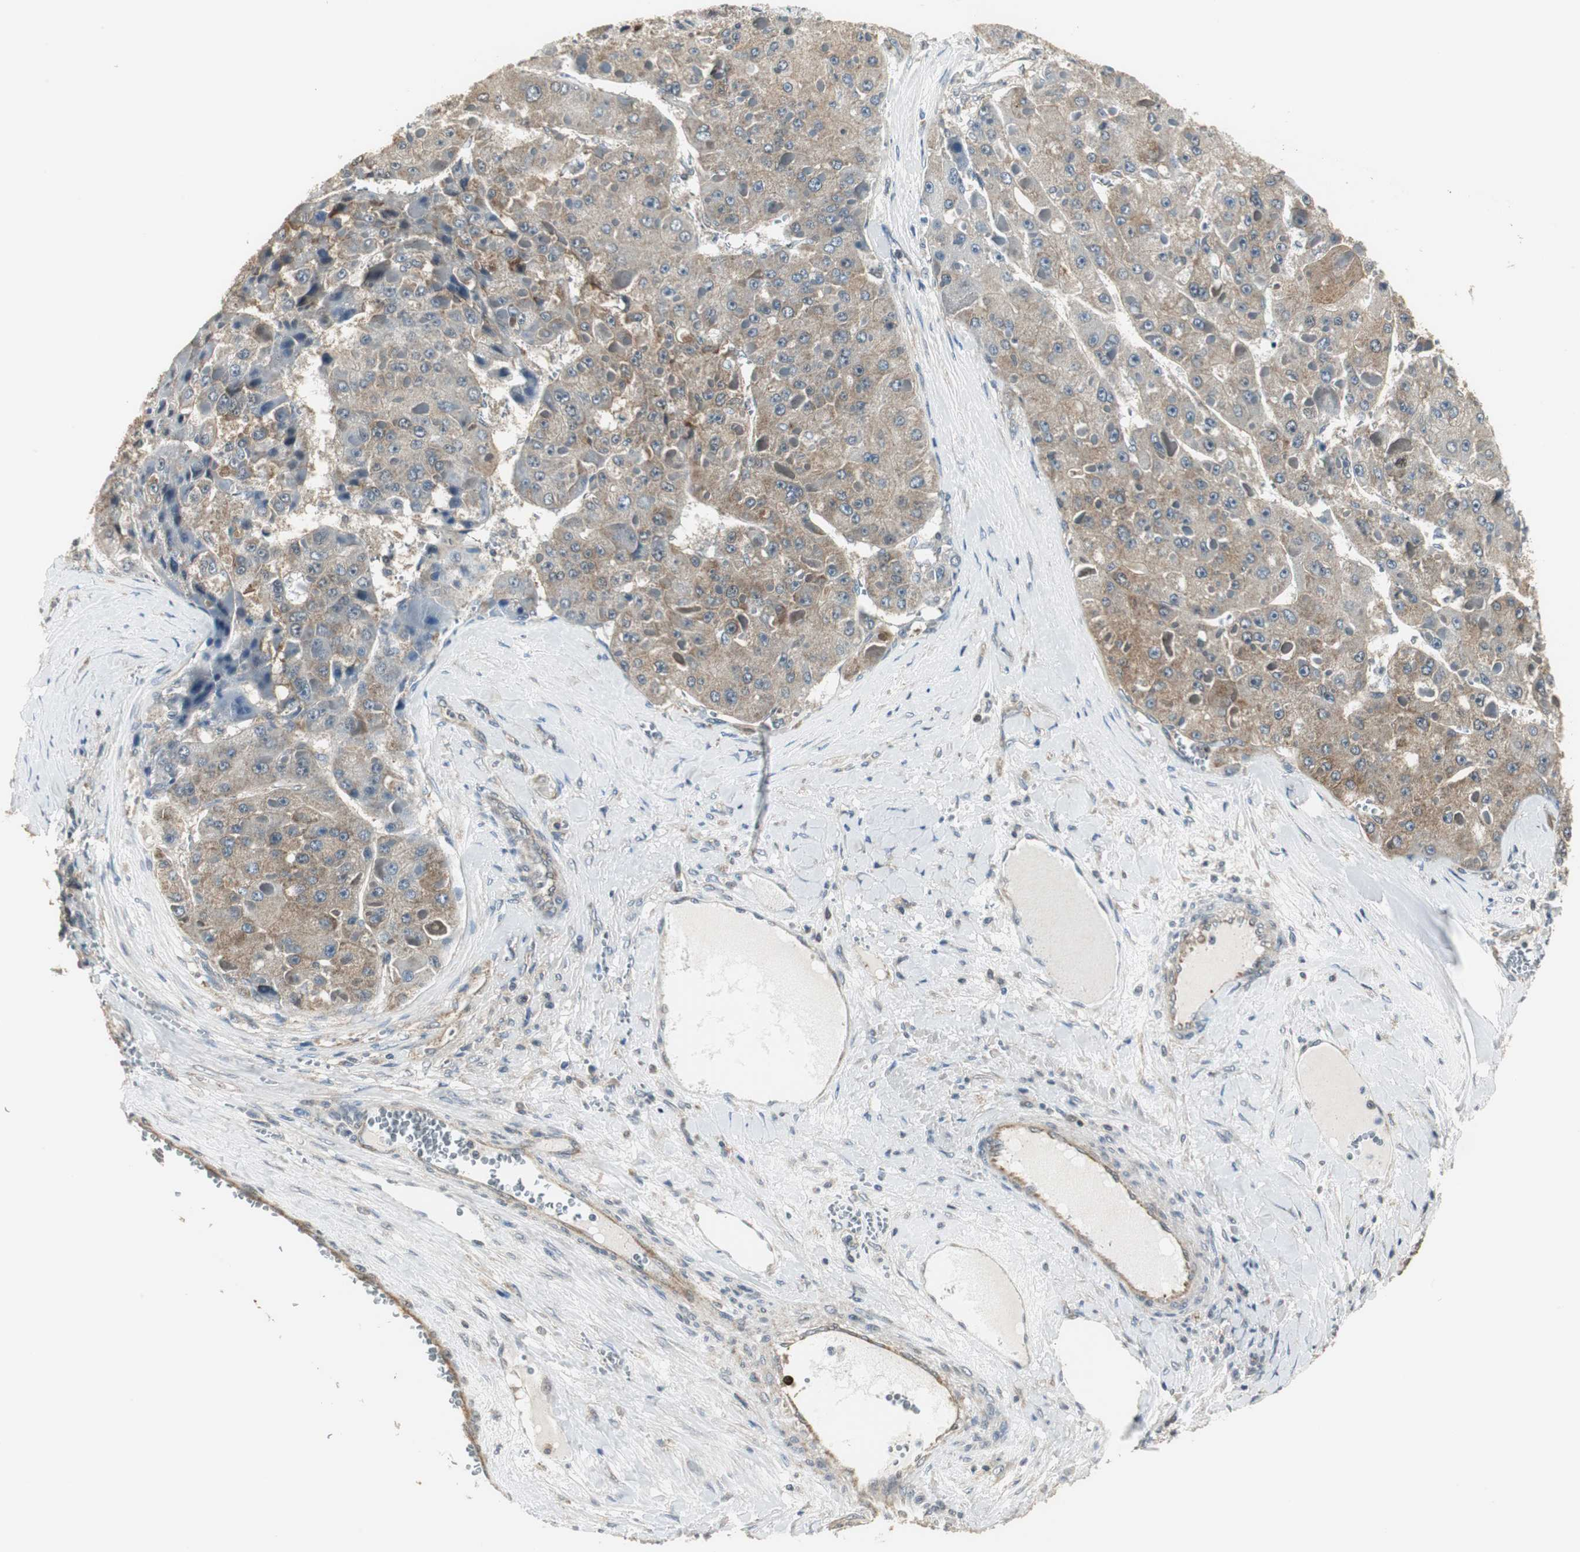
{"staining": {"intensity": "weak", "quantity": ">75%", "location": "cytoplasmic/membranous"}, "tissue": "liver cancer", "cell_type": "Tumor cells", "image_type": "cancer", "snomed": [{"axis": "morphology", "description": "Carcinoma, Hepatocellular, NOS"}, {"axis": "topography", "description": "Liver"}], "caption": "DAB (3,3'-diaminobenzidine) immunohistochemical staining of human liver cancer (hepatocellular carcinoma) shows weak cytoplasmic/membranous protein positivity in about >75% of tumor cells. The staining is performed using DAB brown chromogen to label protein expression. The nuclei are counter-stained blue using hematoxylin.", "gene": "CCT5", "patient": {"sex": "female", "age": 73}}